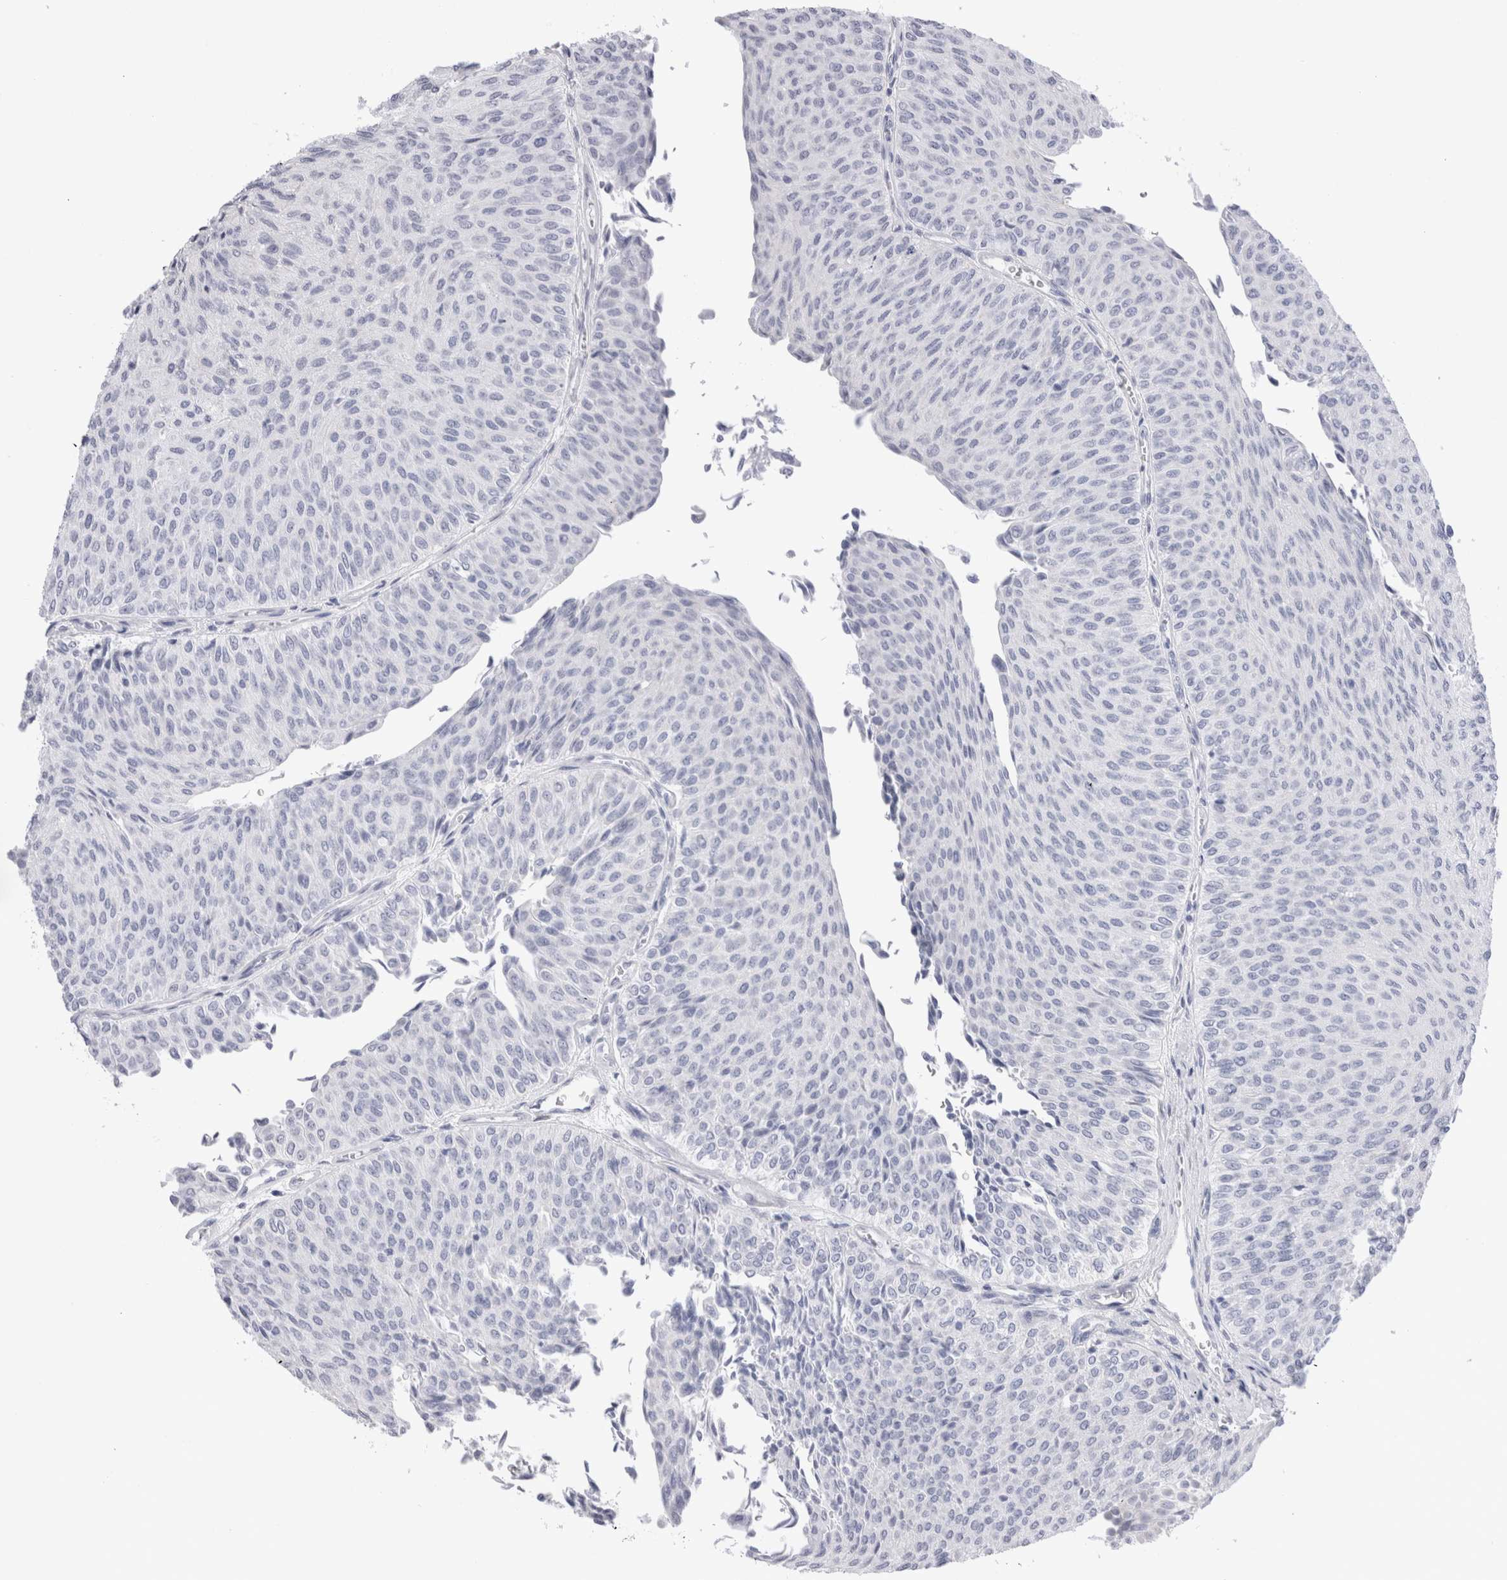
{"staining": {"intensity": "negative", "quantity": "none", "location": "none"}, "tissue": "urothelial cancer", "cell_type": "Tumor cells", "image_type": "cancer", "snomed": [{"axis": "morphology", "description": "Urothelial carcinoma, Low grade"}, {"axis": "topography", "description": "Urinary bladder"}], "caption": "DAB immunohistochemical staining of low-grade urothelial carcinoma exhibits no significant staining in tumor cells.", "gene": "MUC15", "patient": {"sex": "male", "age": 78}}